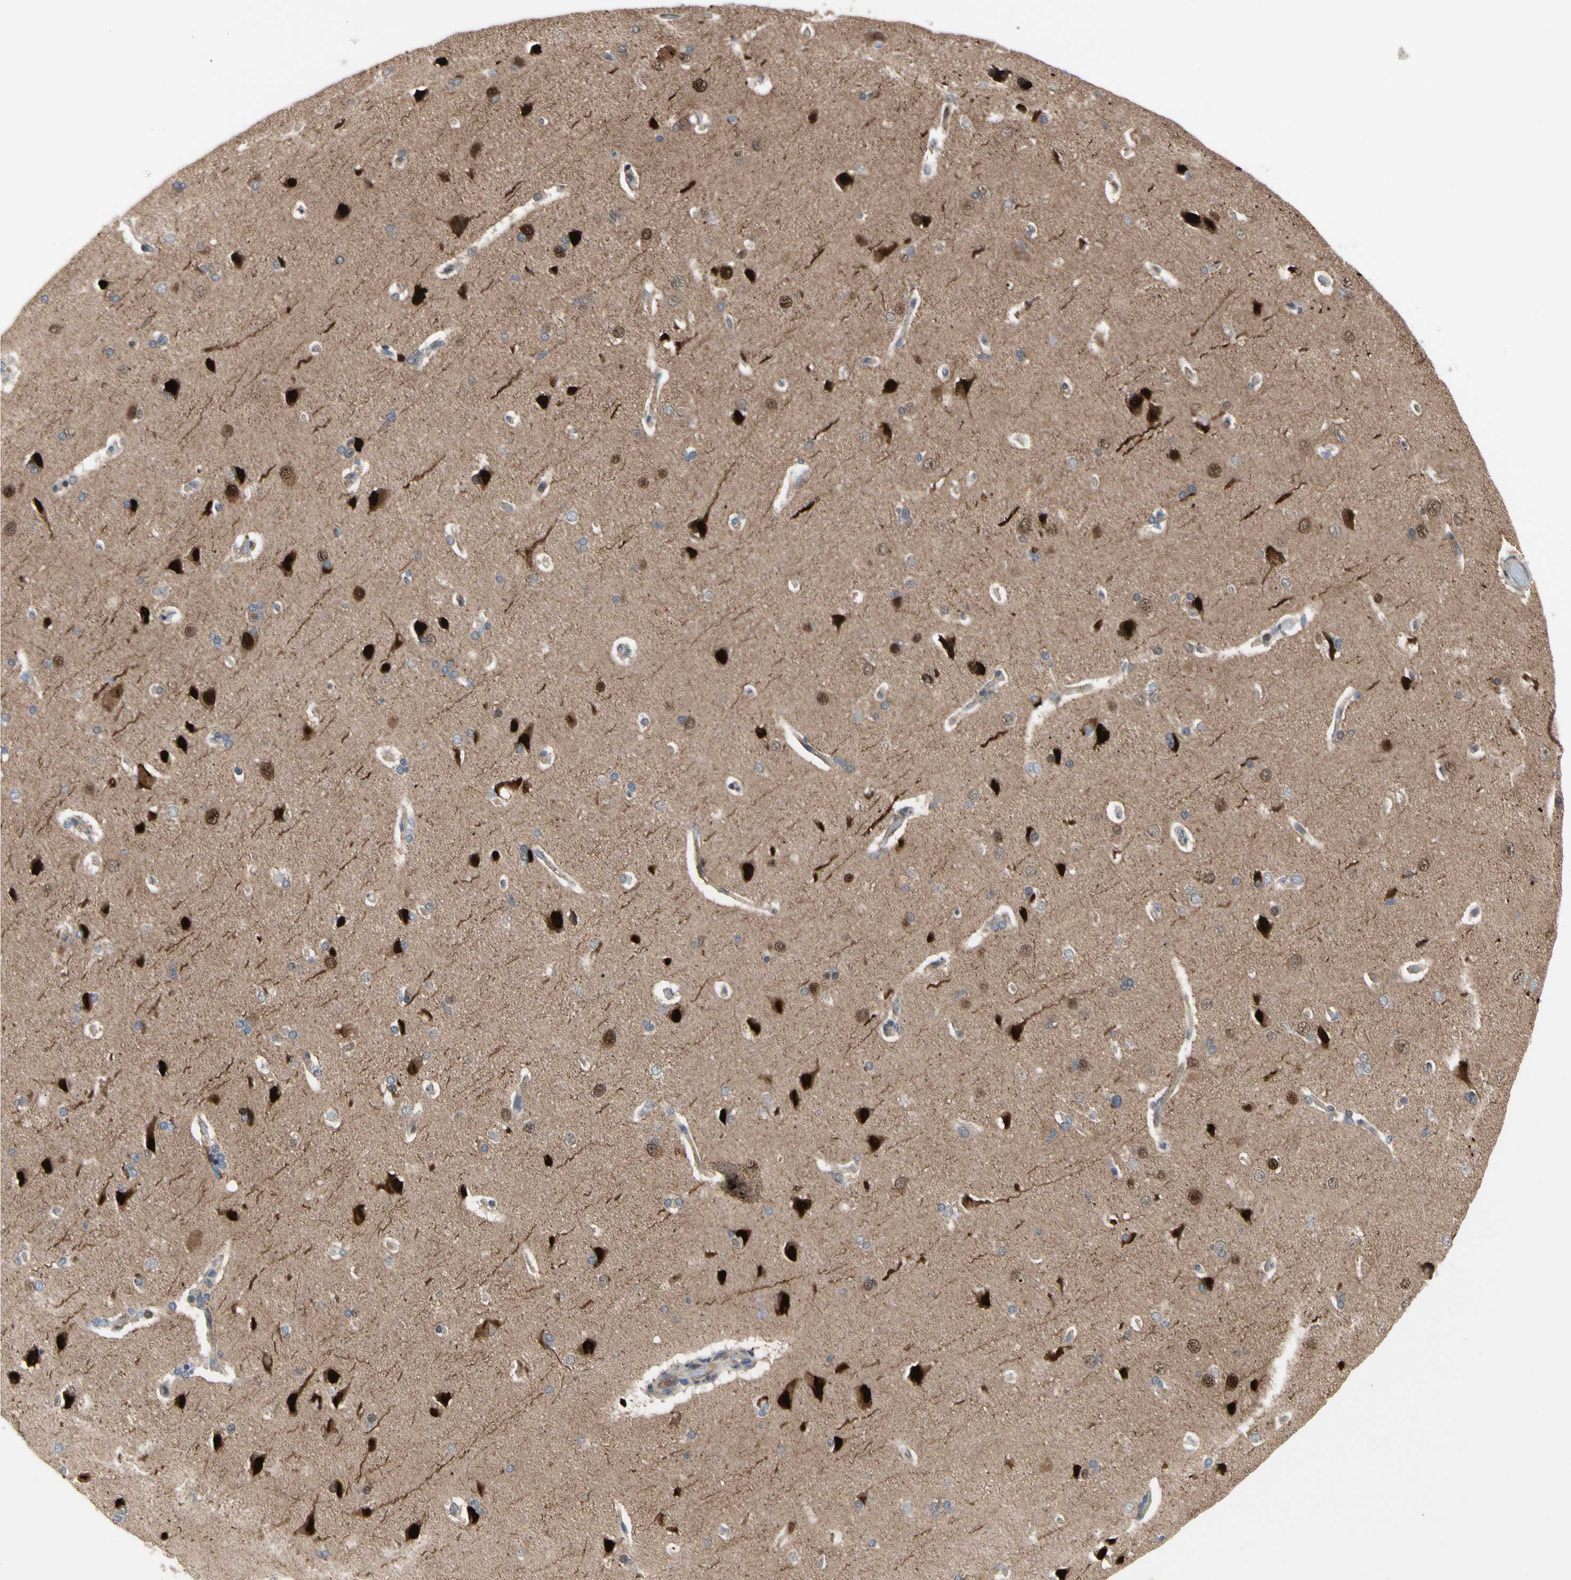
{"staining": {"intensity": "weak", "quantity": "25%-75%", "location": "cytoplasmic/membranous"}, "tissue": "cerebral cortex", "cell_type": "Endothelial cells", "image_type": "normal", "snomed": [{"axis": "morphology", "description": "Normal tissue, NOS"}, {"axis": "topography", "description": "Cerebral cortex"}], "caption": "DAB (3,3'-diaminobenzidine) immunohistochemical staining of normal human cerebral cortex exhibits weak cytoplasmic/membranous protein positivity in approximately 25%-75% of endothelial cells.", "gene": "HMGCR", "patient": {"sex": "male", "age": 62}}